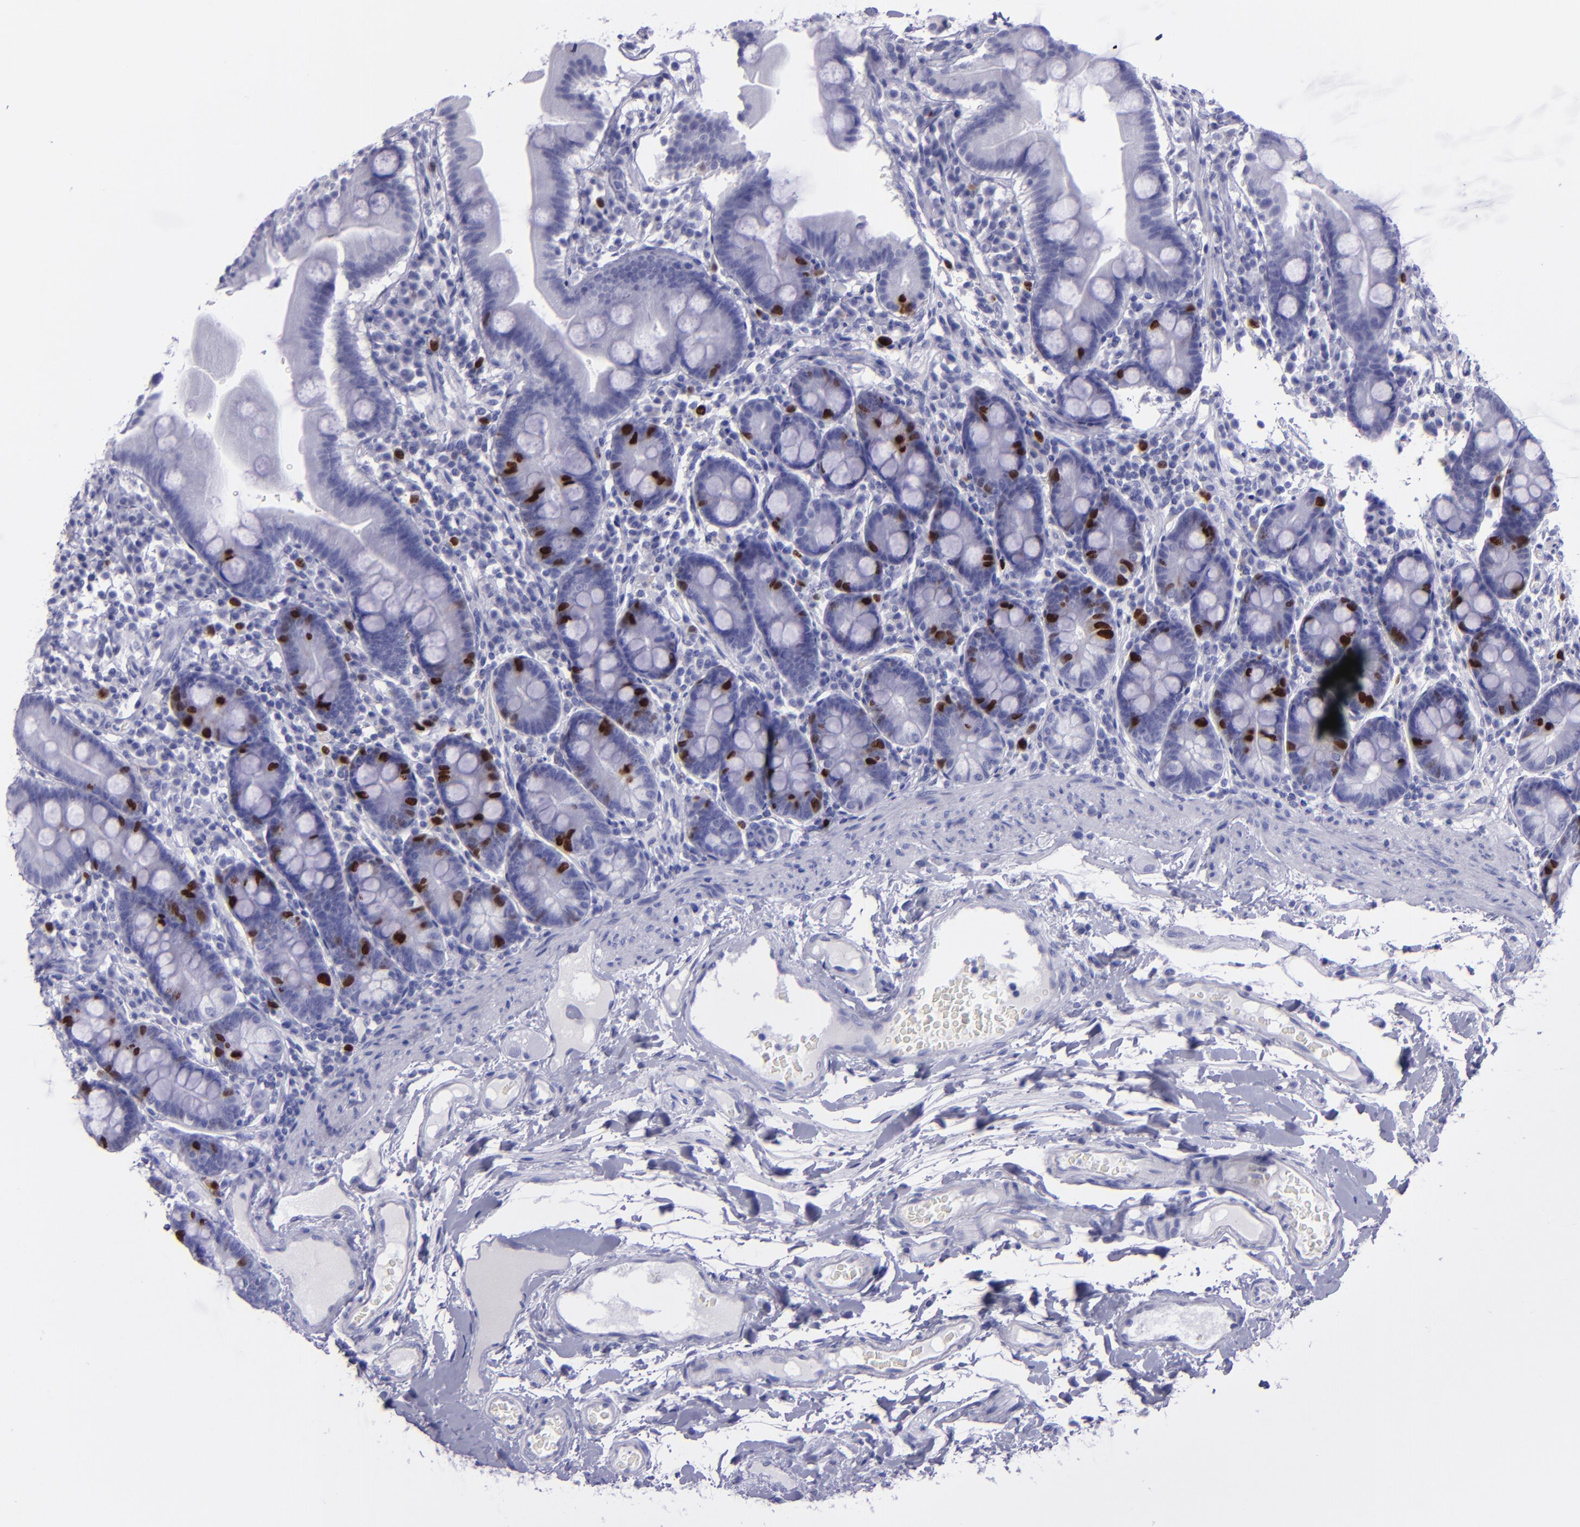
{"staining": {"intensity": "strong", "quantity": "25%-75%", "location": "nuclear"}, "tissue": "duodenum", "cell_type": "Glandular cells", "image_type": "normal", "snomed": [{"axis": "morphology", "description": "Normal tissue, NOS"}, {"axis": "topography", "description": "Duodenum"}], "caption": "Protein expression analysis of unremarkable human duodenum reveals strong nuclear staining in approximately 25%-75% of glandular cells.", "gene": "TOP2A", "patient": {"sex": "male", "age": 50}}